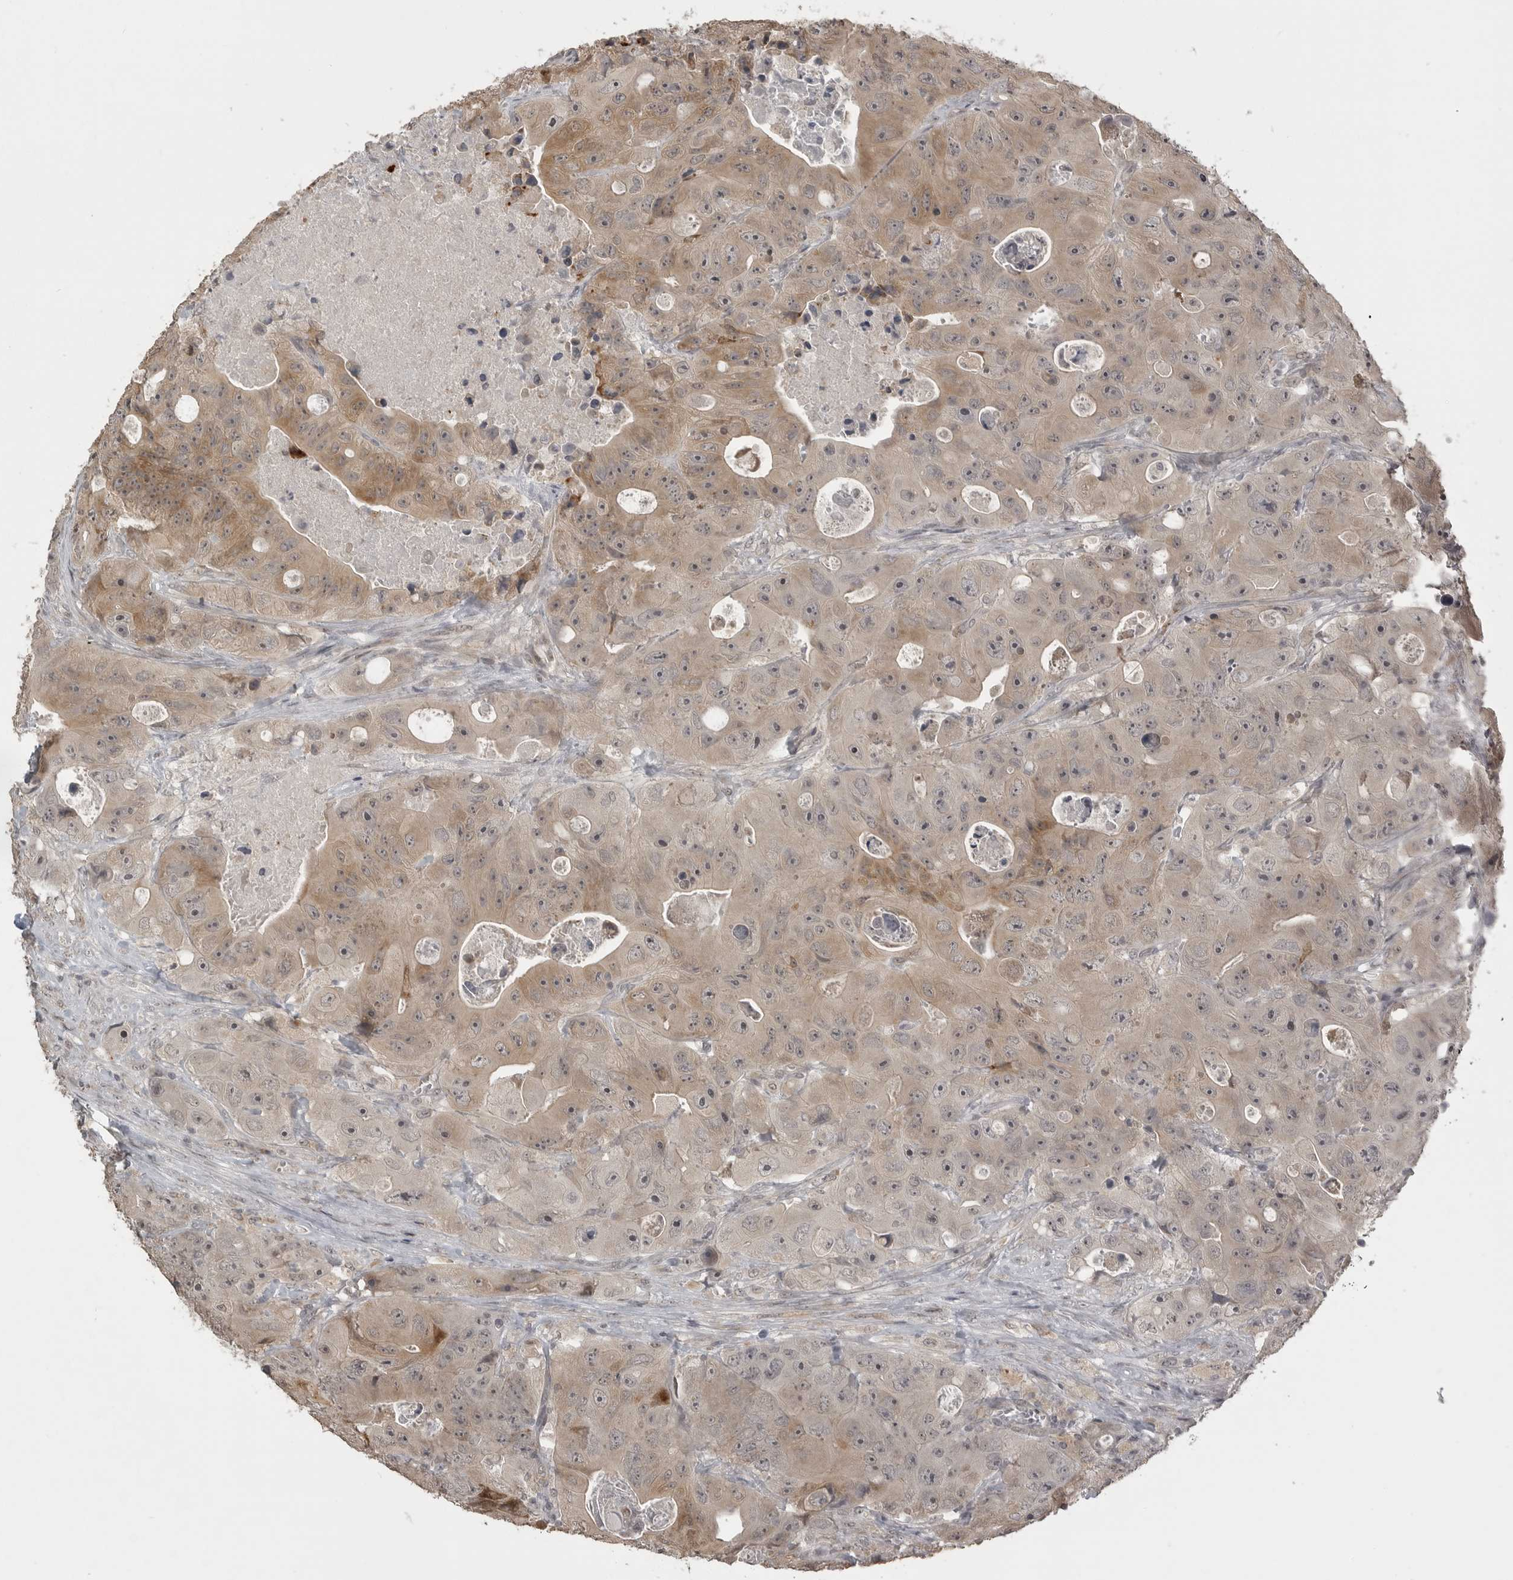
{"staining": {"intensity": "moderate", "quantity": "25%-75%", "location": "cytoplasmic/membranous"}, "tissue": "colorectal cancer", "cell_type": "Tumor cells", "image_type": "cancer", "snomed": [{"axis": "morphology", "description": "Adenocarcinoma, NOS"}, {"axis": "topography", "description": "Colon"}], "caption": "Colorectal cancer (adenocarcinoma) stained with a protein marker demonstrates moderate staining in tumor cells.", "gene": "SMG8", "patient": {"sex": "female", "age": 46}}